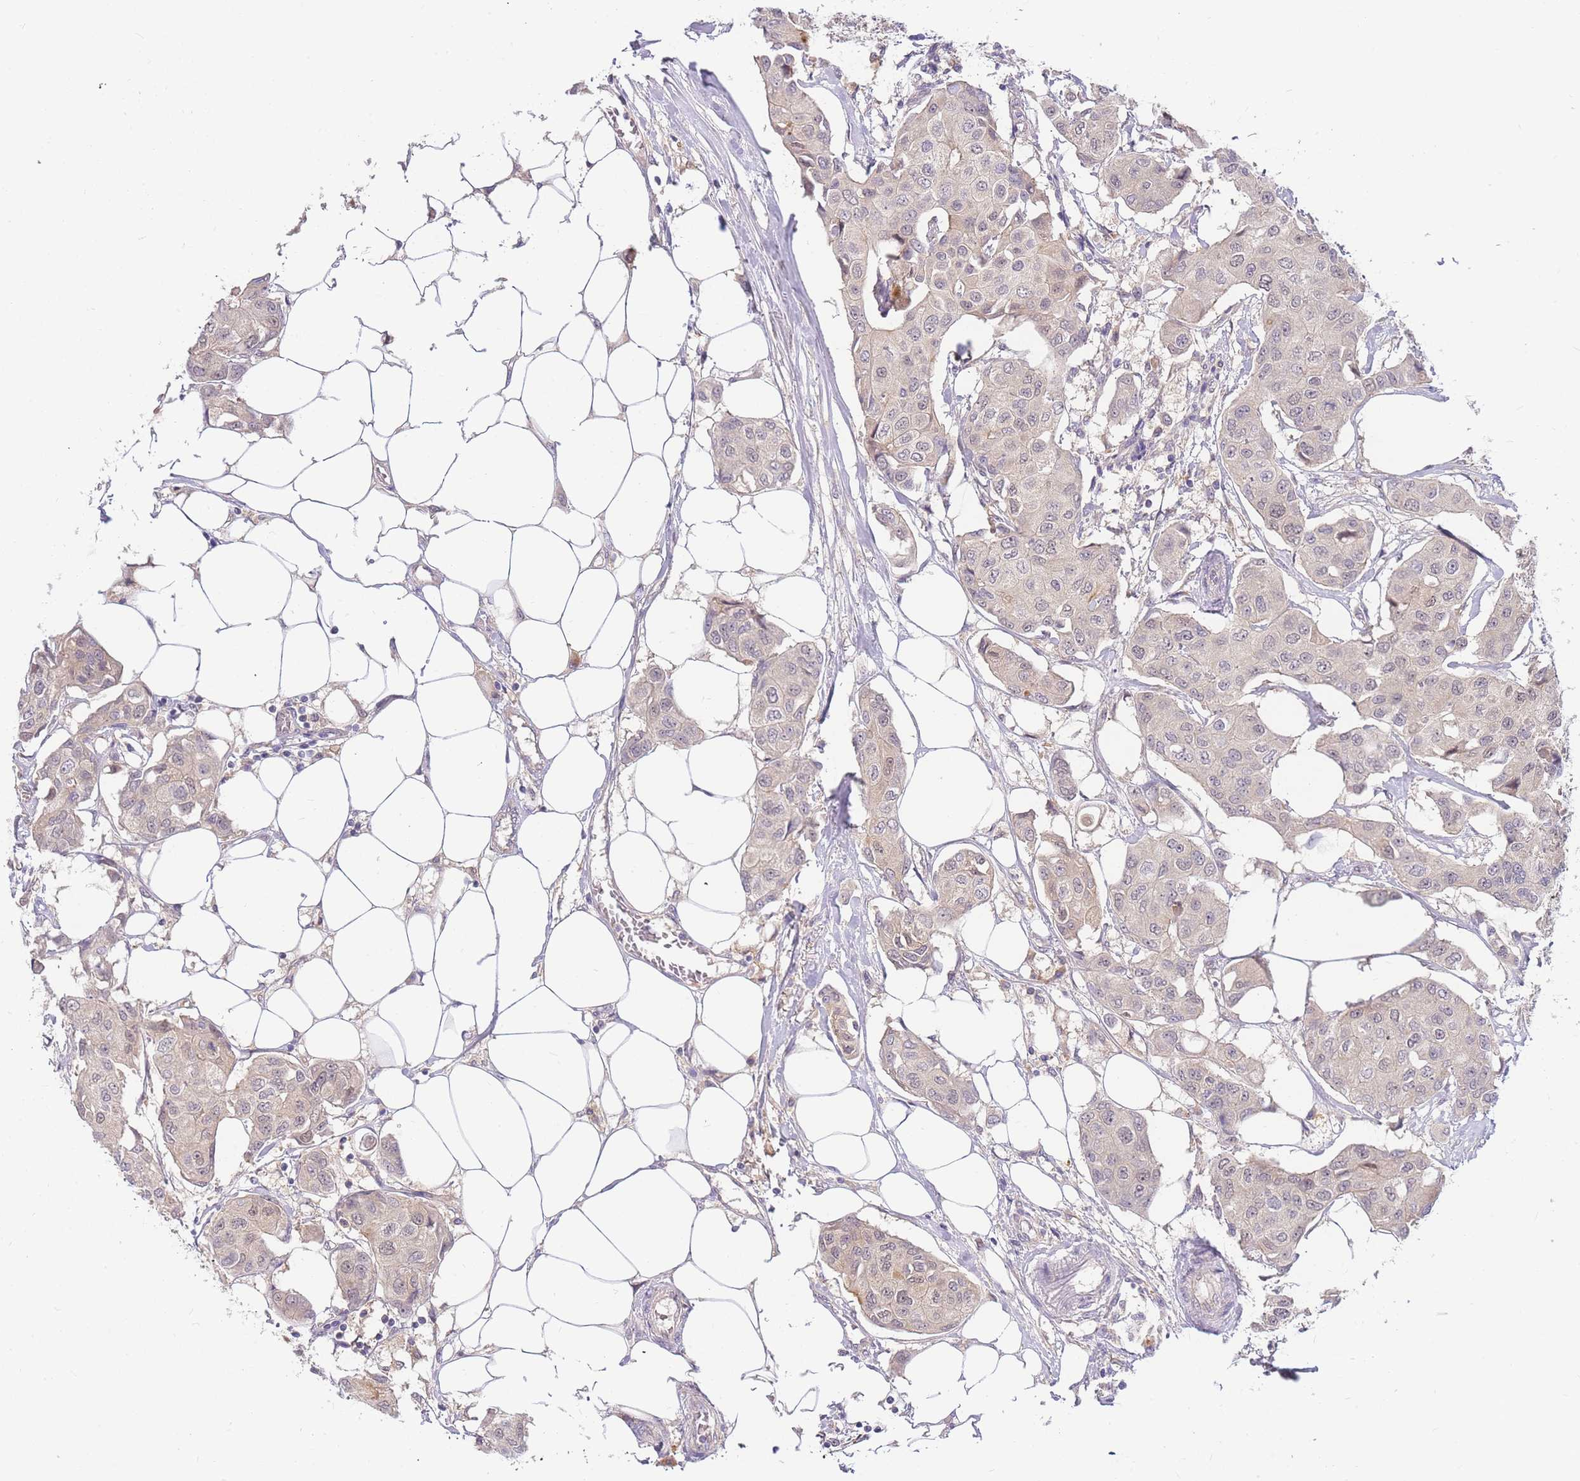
{"staining": {"intensity": "negative", "quantity": "none", "location": "none"}, "tissue": "breast cancer", "cell_type": "Tumor cells", "image_type": "cancer", "snomed": [{"axis": "morphology", "description": "Duct carcinoma"}, {"axis": "topography", "description": "Breast"}, {"axis": "topography", "description": "Lymph node"}], "caption": "This is an immunohistochemistry (IHC) image of breast cancer. There is no expression in tumor cells.", "gene": "ZNF577", "patient": {"sex": "female", "age": 80}}